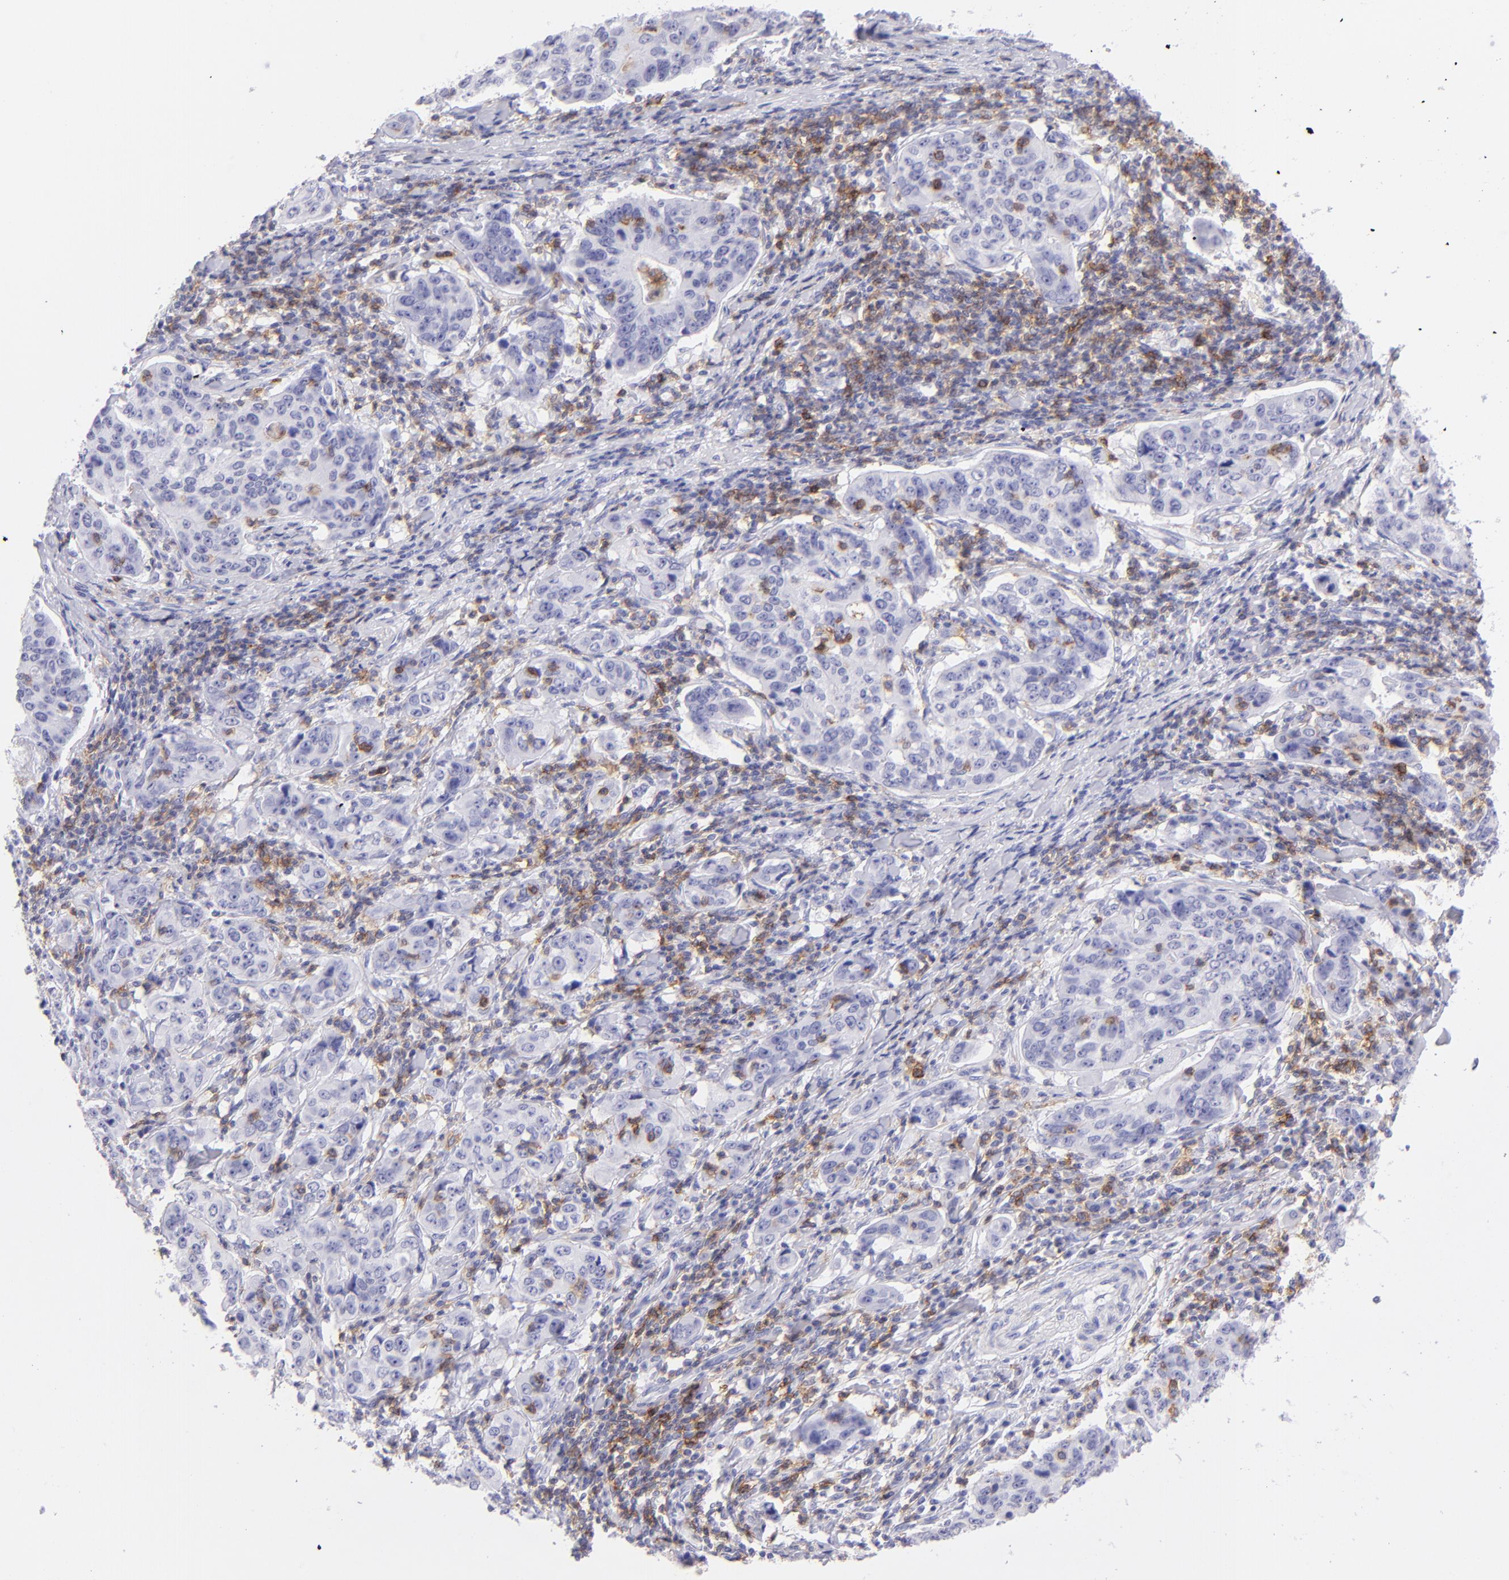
{"staining": {"intensity": "negative", "quantity": "none", "location": "none"}, "tissue": "stomach cancer", "cell_type": "Tumor cells", "image_type": "cancer", "snomed": [{"axis": "morphology", "description": "Adenocarcinoma, NOS"}, {"axis": "topography", "description": "Esophagus"}, {"axis": "topography", "description": "Stomach"}], "caption": "Tumor cells are negative for brown protein staining in stomach adenocarcinoma.", "gene": "CD69", "patient": {"sex": "male", "age": 74}}